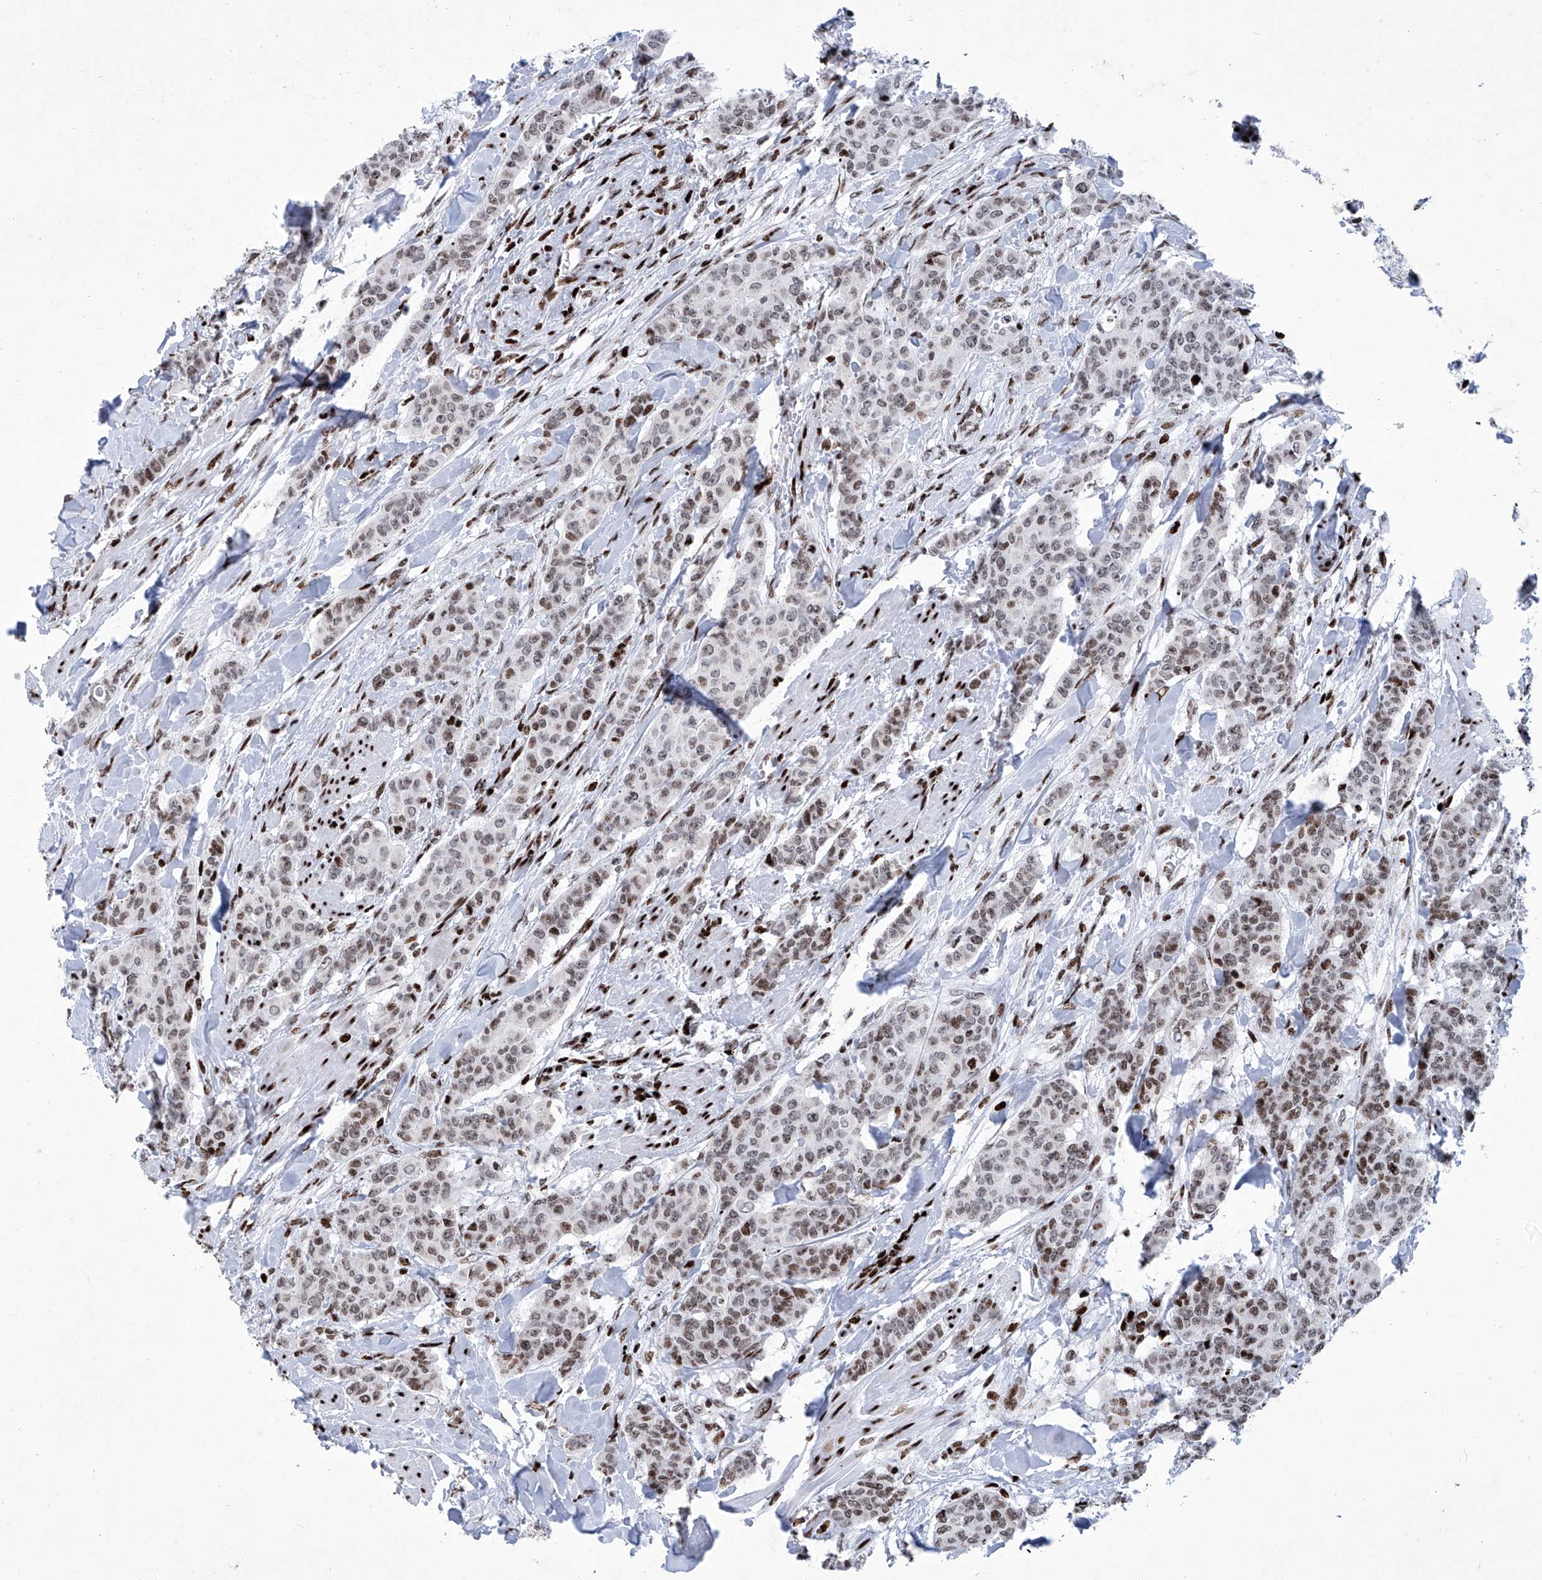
{"staining": {"intensity": "moderate", "quantity": ">75%", "location": "nuclear"}, "tissue": "breast cancer", "cell_type": "Tumor cells", "image_type": "cancer", "snomed": [{"axis": "morphology", "description": "Duct carcinoma"}, {"axis": "topography", "description": "Breast"}], "caption": "A photomicrograph showing moderate nuclear expression in about >75% of tumor cells in breast intraductal carcinoma, as visualized by brown immunohistochemical staining.", "gene": "HEY2", "patient": {"sex": "female", "age": 40}}